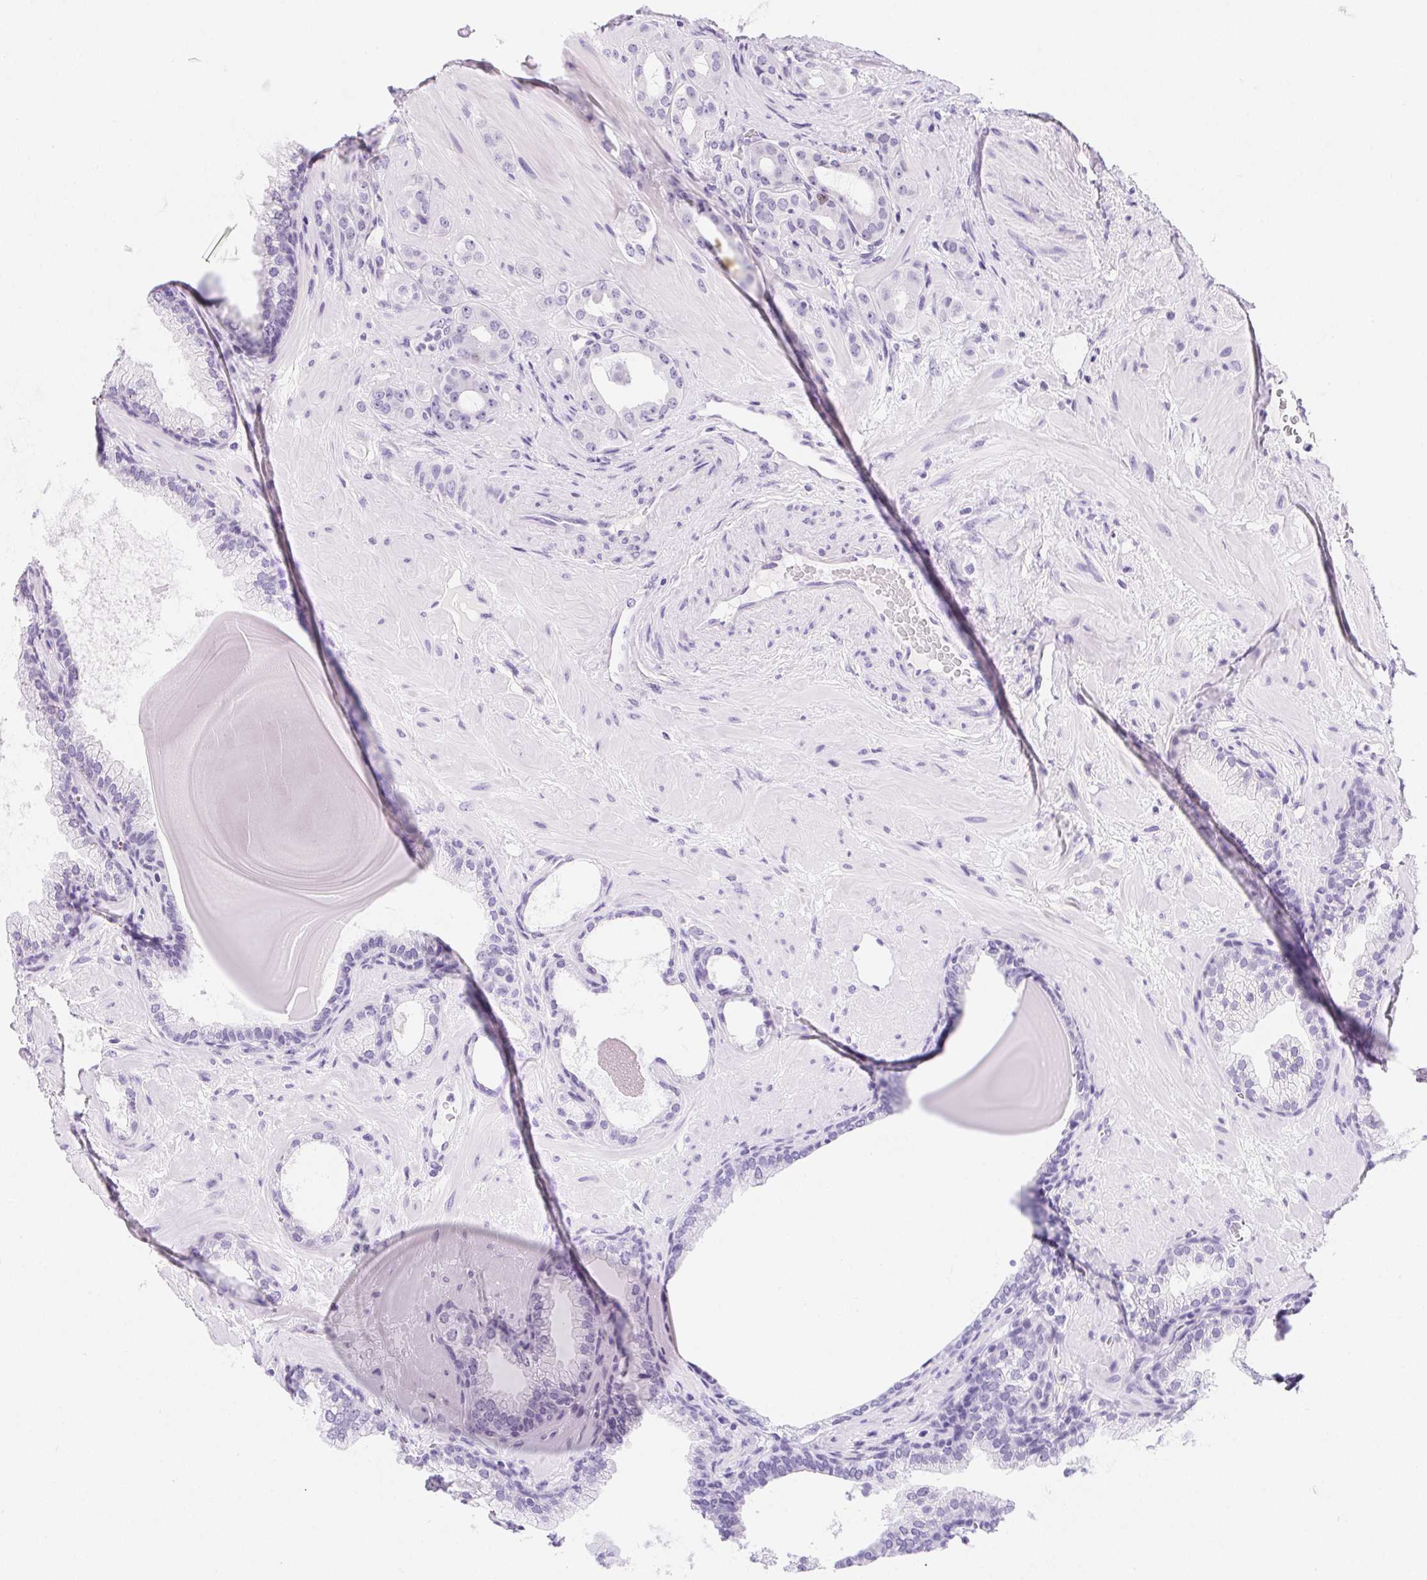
{"staining": {"intensity": "negative", "quantity": "none", "location": "none"}, "tissue": "prostate cancer", "cell_type": "Tumor cells", "image_type": "cancer", "snomed": [{"axis": "morphology", "description": "Adenocarcinoma, Low grade"}, {"axis": "topography", "description": "Prostate"}], "caption": "Tumor cells are negative for protein expression in human prostate adenocarcinoma (low-grade).", "gene": "HELLS", "patient": {"sex": "male", "age": 57}}